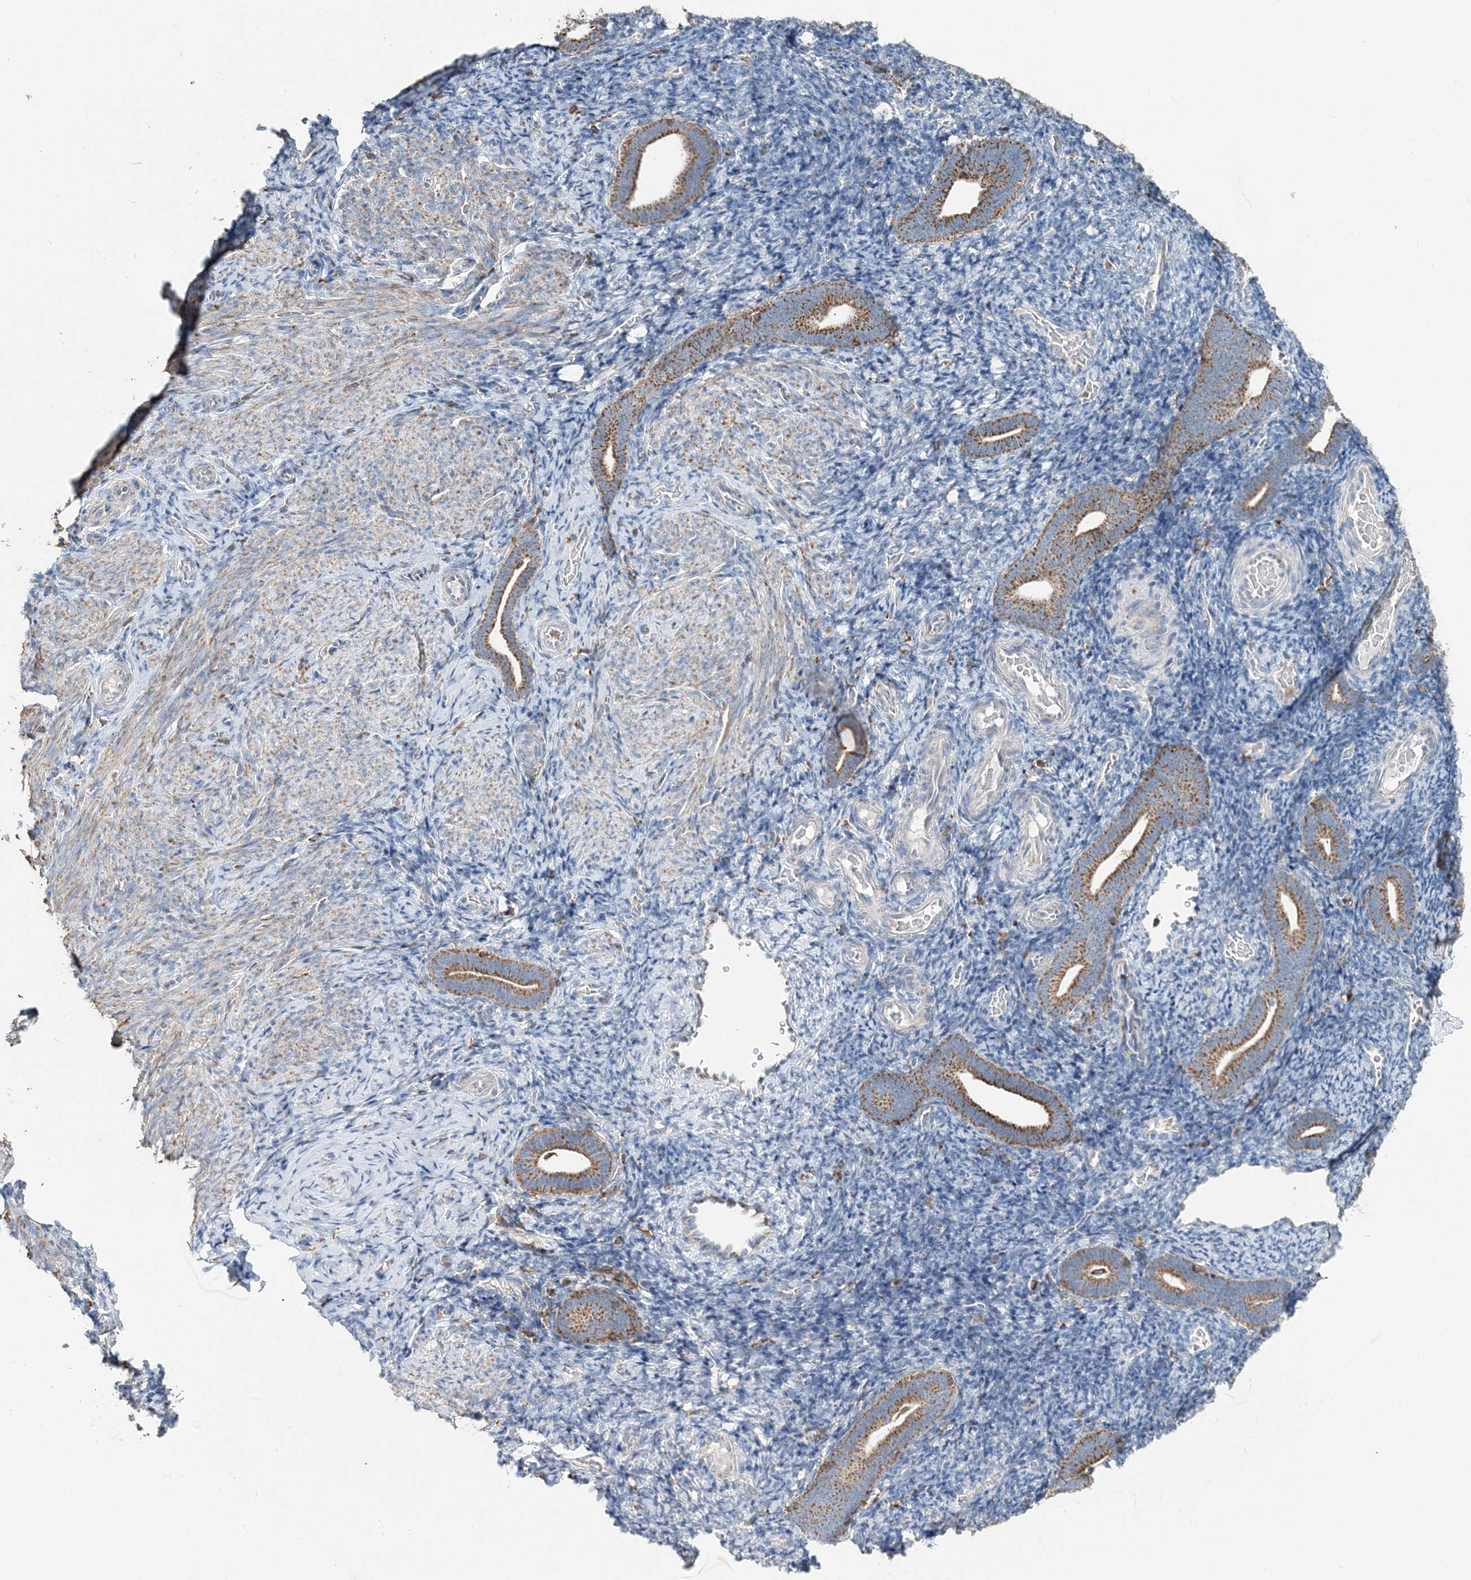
{"staining": {"intensity": "negative", "quantity": "none", "location": "none"}, "tissue": "endometrium", "cell_type": "Cells in endometrial stroma", "image_type": "normal", "snomed": [{"axis": "morphology", "description": "Normal tissue, NOS"}, {"axis": "topography", "description": "Endometrium"}], "caption": "There is no significant staining in cells in endometrial stroma of endometrium. (Brightfield microscopy of DAB immunohistochemistry (IHC) at high magnification).", "gene": "TMLHE", "patient": {"sex": "female", "age": 51}}